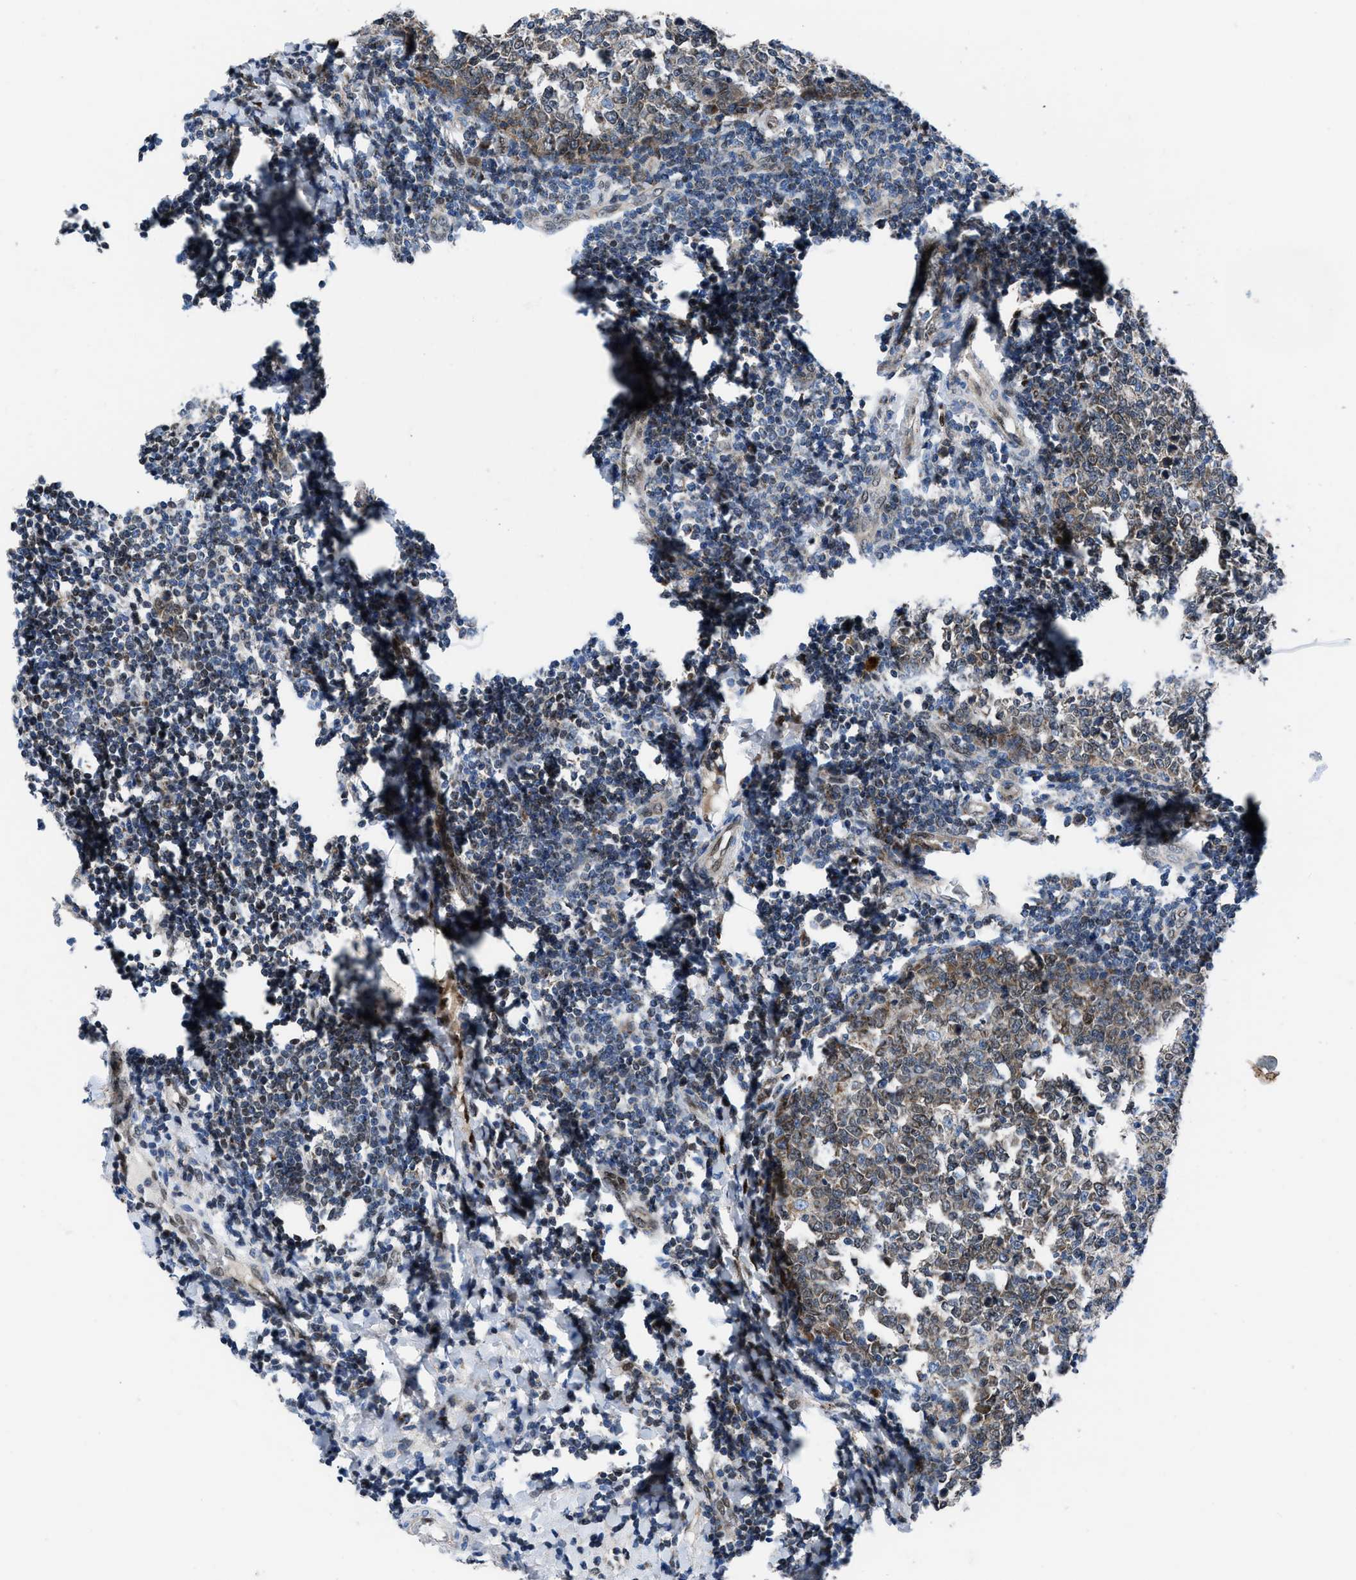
{"staining": {"intensity": "weak", "quantity": "25%-75%", "location": "cytoplasmic/membranous"}, "tissue": "tonsil", "cell_type": "Germinal center cells", "image_type": "normal", "snomed": [{"axis": "morphology", "description": "Normal tissue, NOS"}, {"axis": "topography", "description": "Tonsil"}], "caption": "A brown stain highlights weak cytoplasmic/membranous expression of a protein in germinal center cells of unremarkable tonsil.", "gene": "LMO2", "patient": {"sex": "female", "age": 19}}